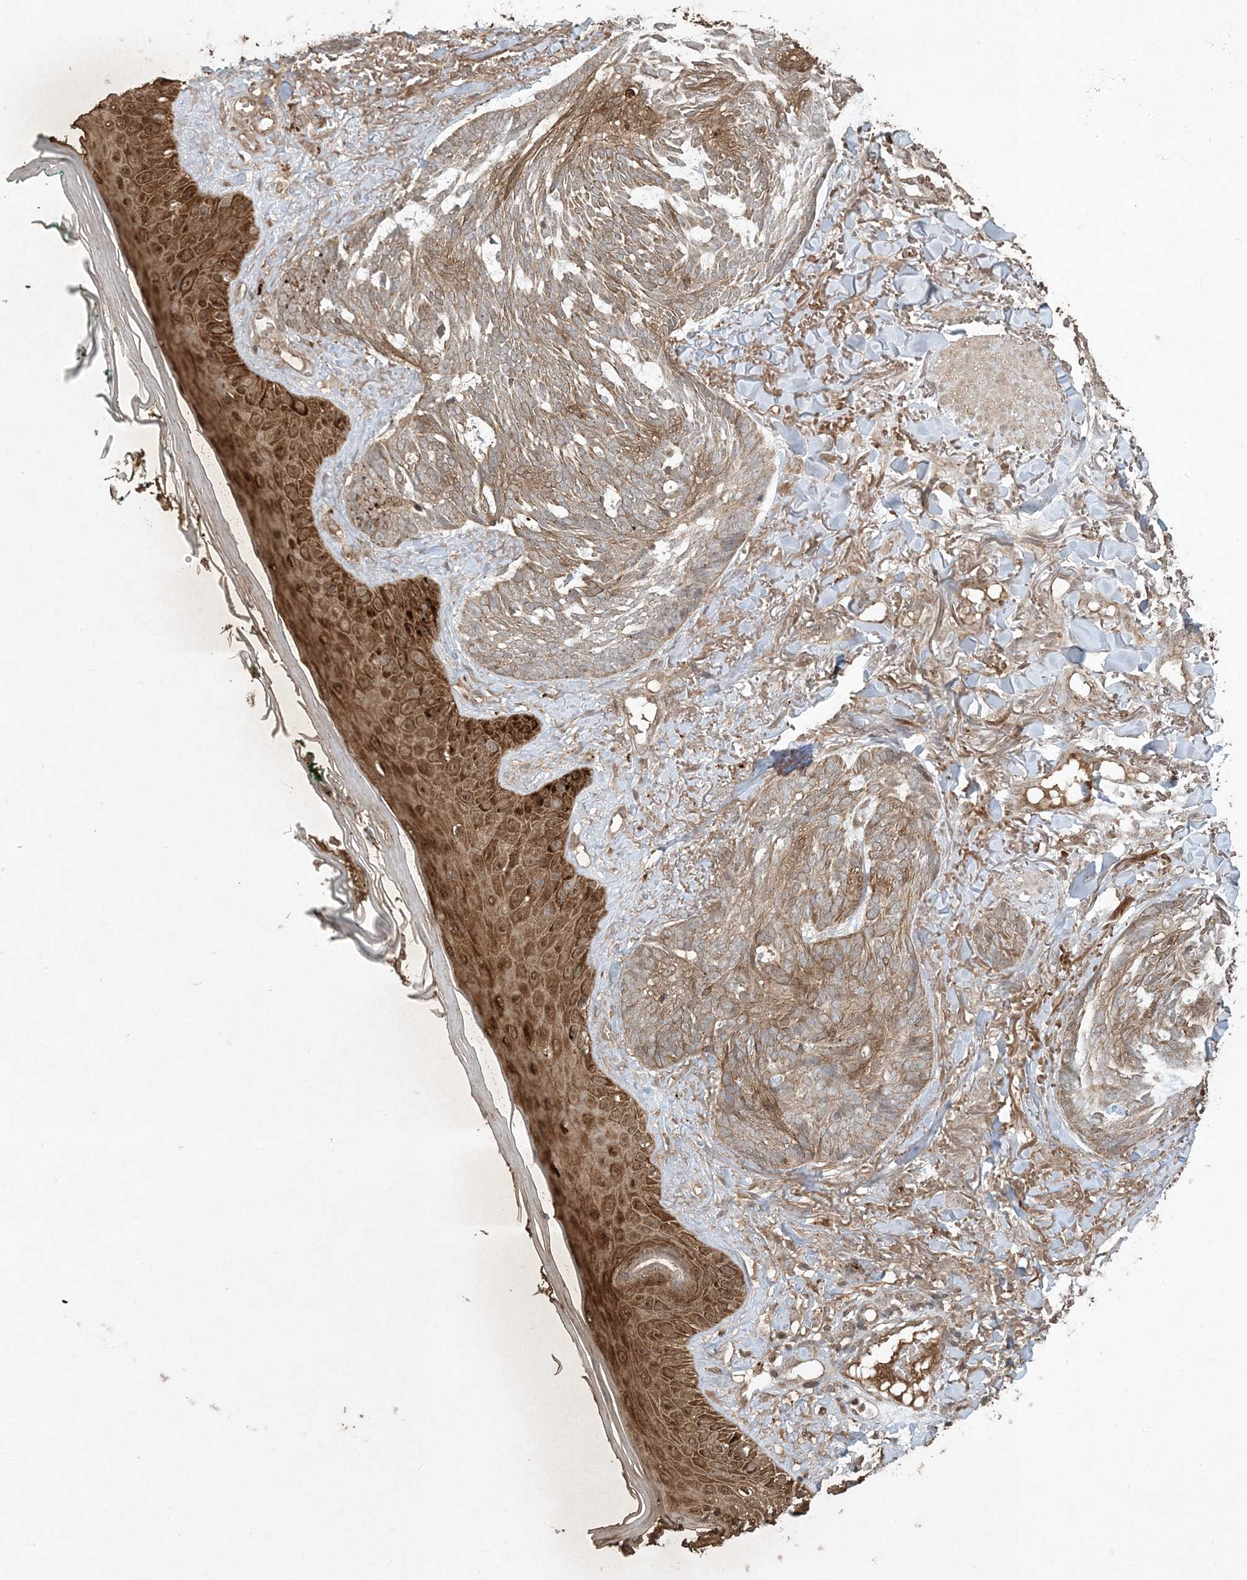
{"staining": {"intensity": "moderate", "quantity": ">75%", "location": "cytoplasmic/membranous"}, "tissue": "skin cancer", "cell_type": "Tumor cells", "image_type": "cancer", "snomed": [{"axis": "morphology", "description": "Basal cell carcinoma"}, {"axis": "topography", "description": "Skin"}], "caption": "Immunohistochemical staining of human skin basal cell carcinoma reveals medium levels of moderate cytoplasmic/membranous protein expression in about >75% of tumor cells.", "gene": "EFCAB8", "patient": {"sex": "male", "age": 43}}